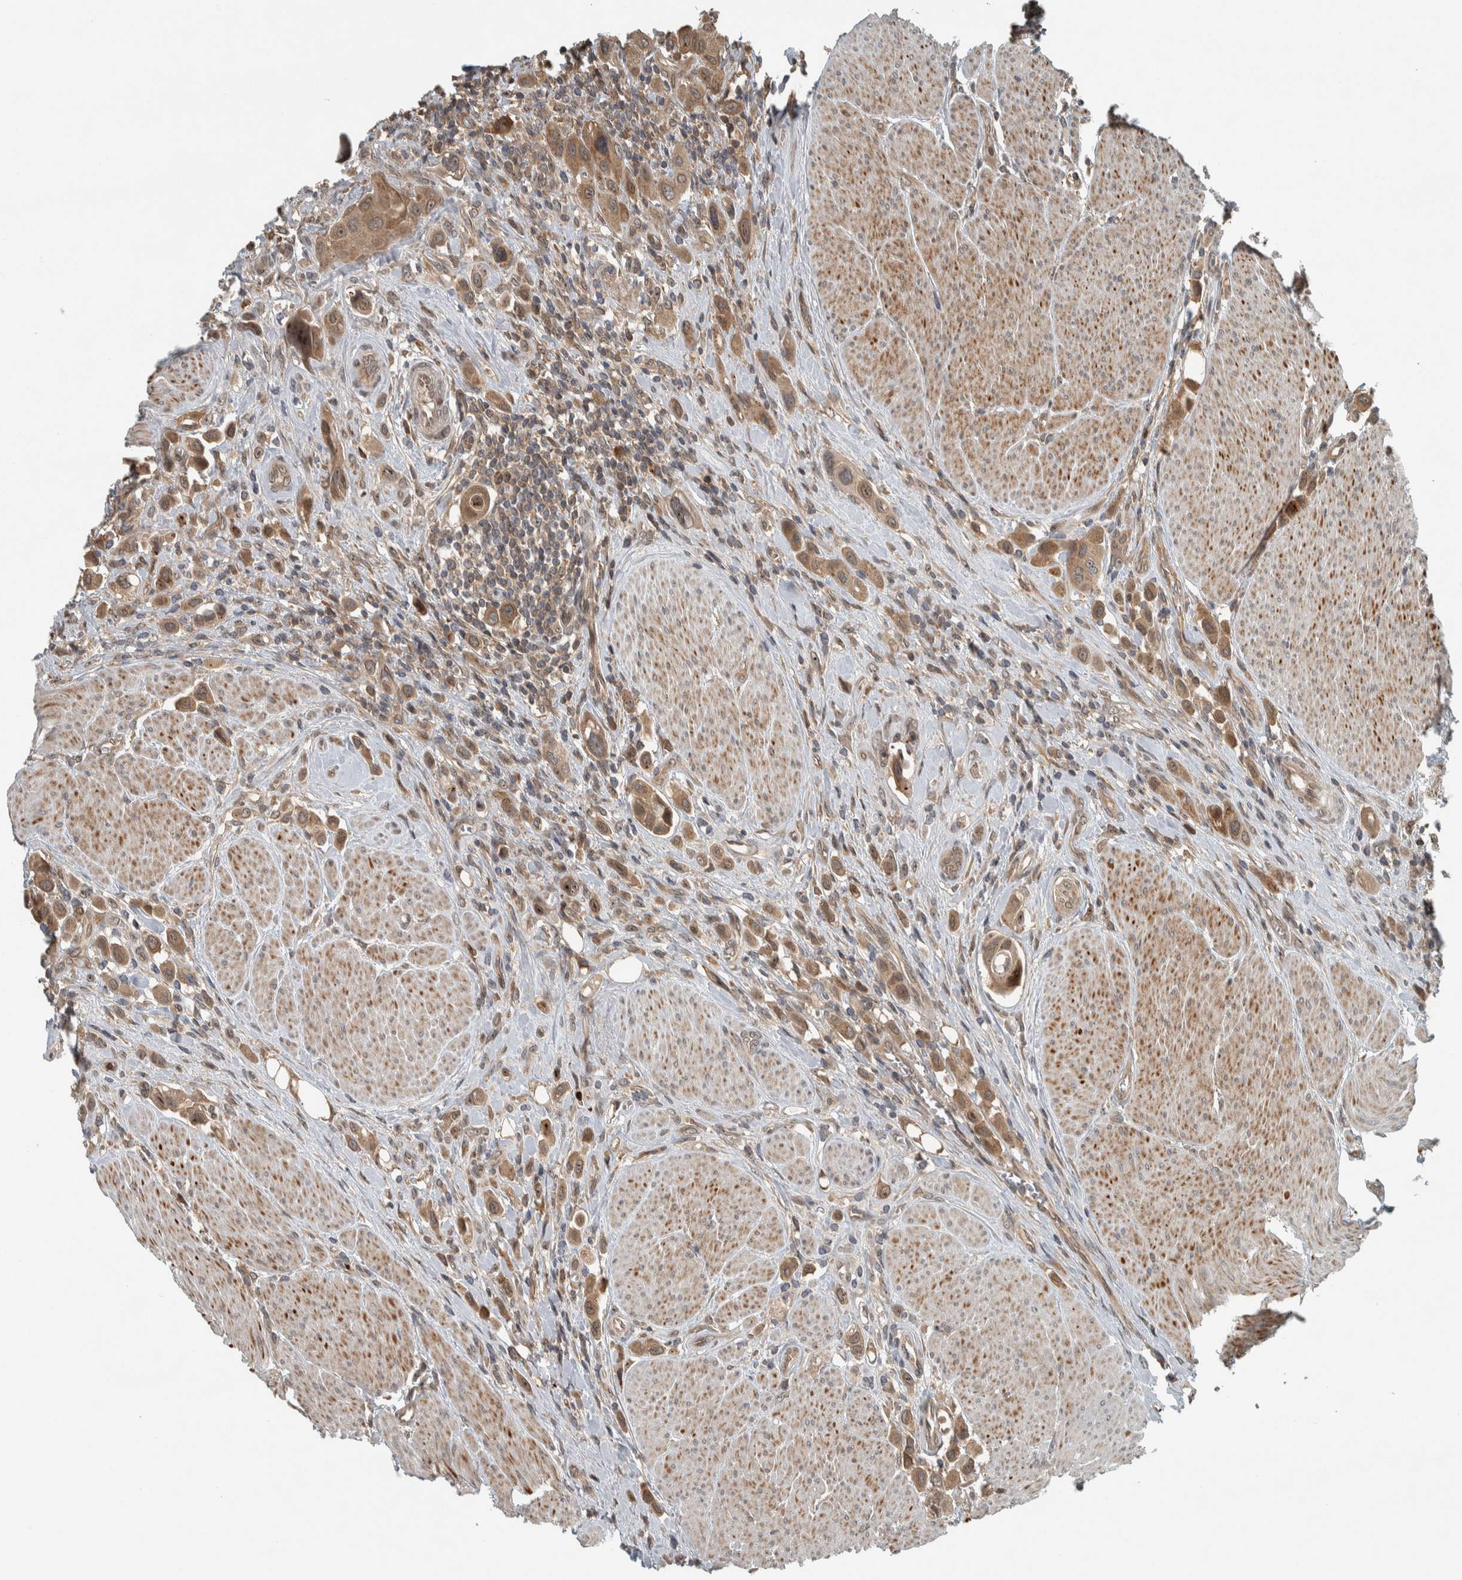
{"staining": {"intensity": "moderate", "quantity": ">75%", "location": "cytoplasmic/membranous"}, "tissue": "urothelial cancer", "cell_type": "Tumor cells", "image_type": "cancer", "snomed": [{"axis": "morphology", "description": "Urothelial carcinoma, High grade"}, {"axis": "topography", "description": "Urinary bladder"}], "caption": "This histopathology image shows IHC staining of human urothelial cancer, with medium moderate cytoplasmic/membranous staining in approximately >75% of tumor cells.", "gene": "XPO5", "patient": {"sex": "male", "age": 50}}